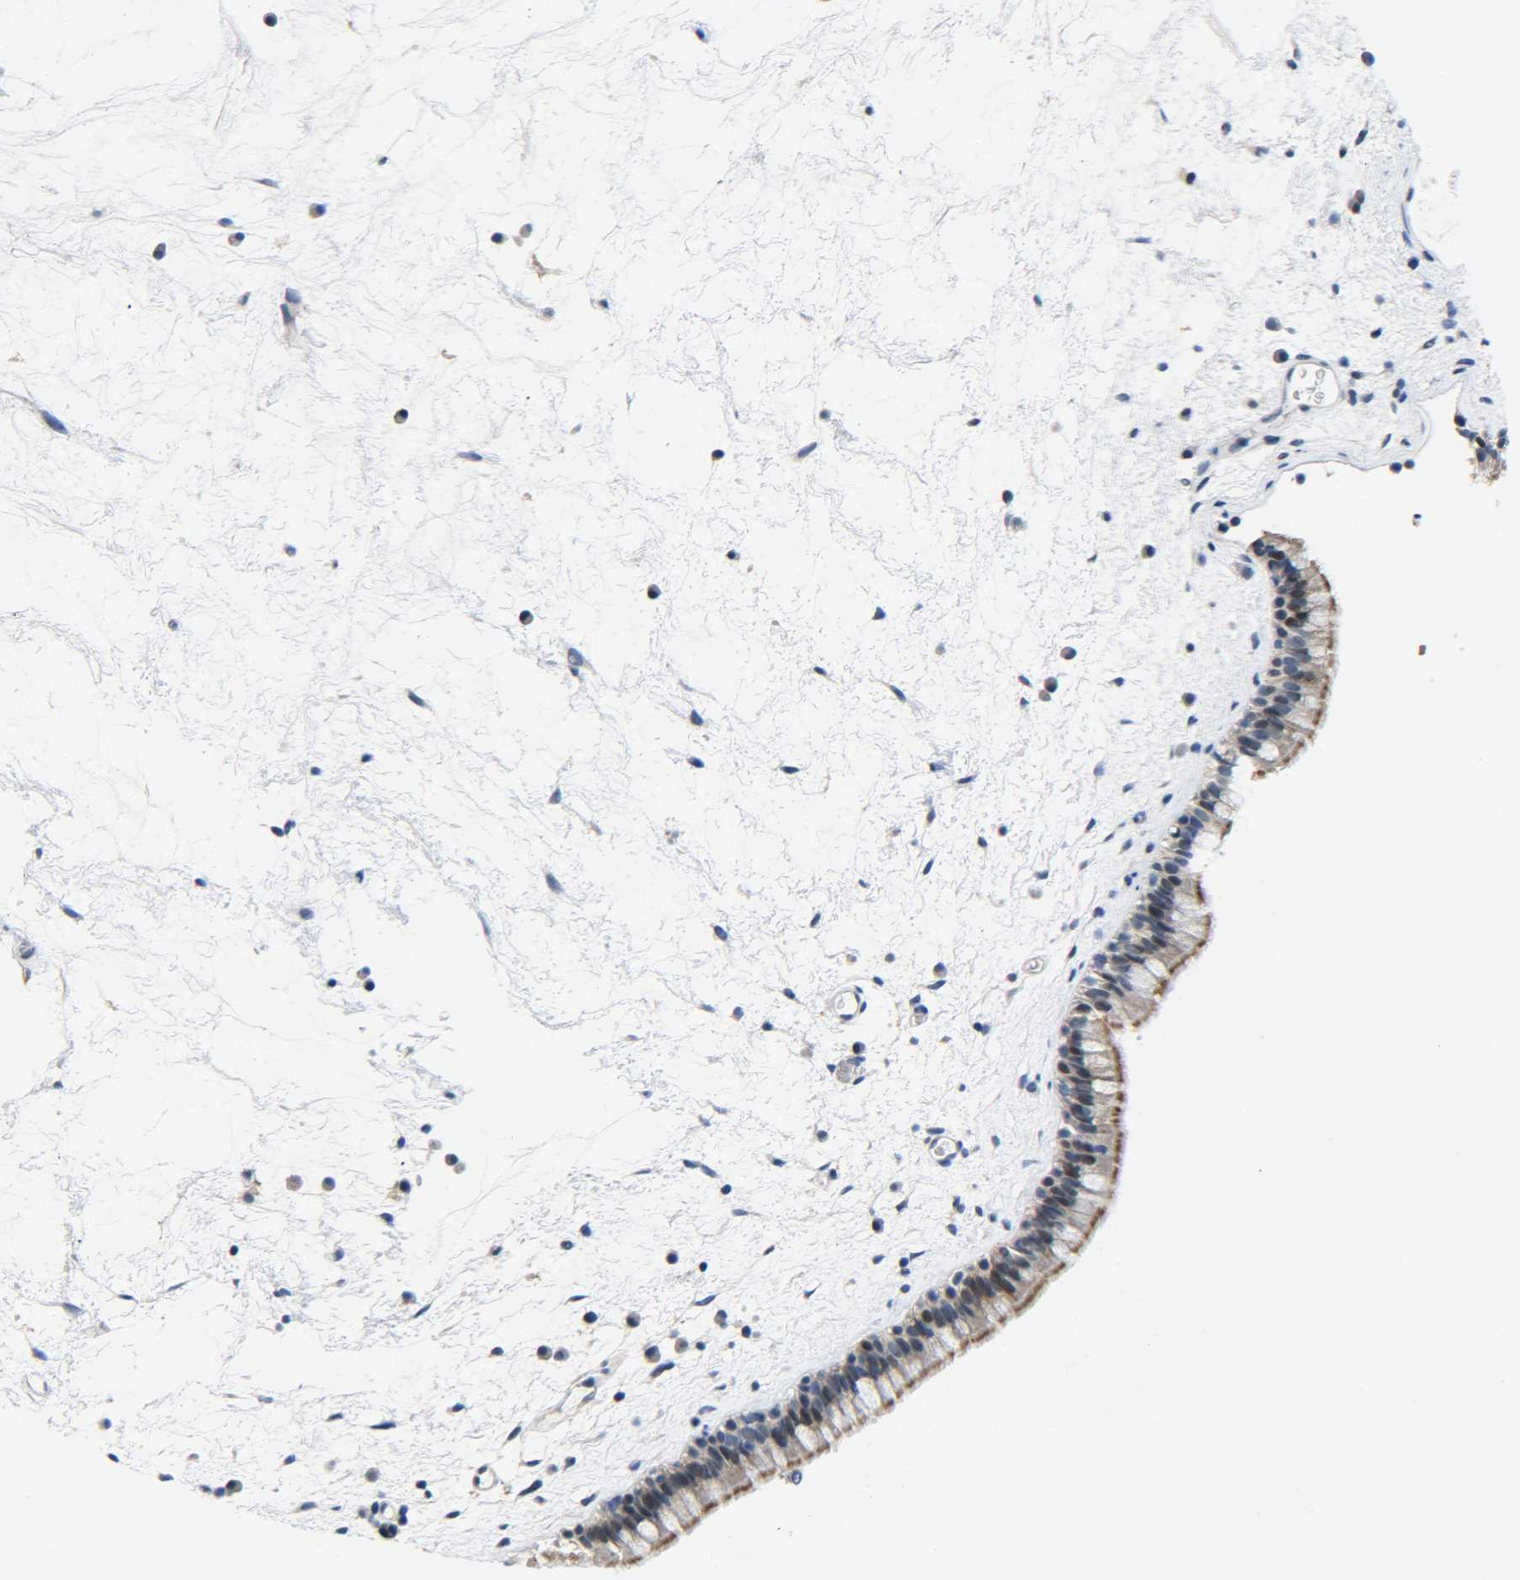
{"staining": {"intensity": "moderate", "quantity": "25%-75%", "location": "cytoplasmic/membranous"}, "tissue": "nasopharynx", "cell_type": "Respiratory epithelial cells", "image_type": "normal", "snomed": [{"axis": "morphology", "description": "Normal tissue, NOS"}, {"axis": "morphology", "description": "Inflammation, NOS"}, {"axis": "topography", "description": "Nasopharynx"}], "caption": "DAB immunohistochemical staining of unremarkable nasopharynx displays moderate cytoplasmic/membranous protein positivity in about 25%-75% of respiratory epithelial cells. Using DAB (3,3'-diaminobenzidine) (brown) and hematoxylin (blue) stains, captured at high magnification using brightfield microscopy.", "gene": "CMTM1", "patient": {"sex": "male", "age": 48}}